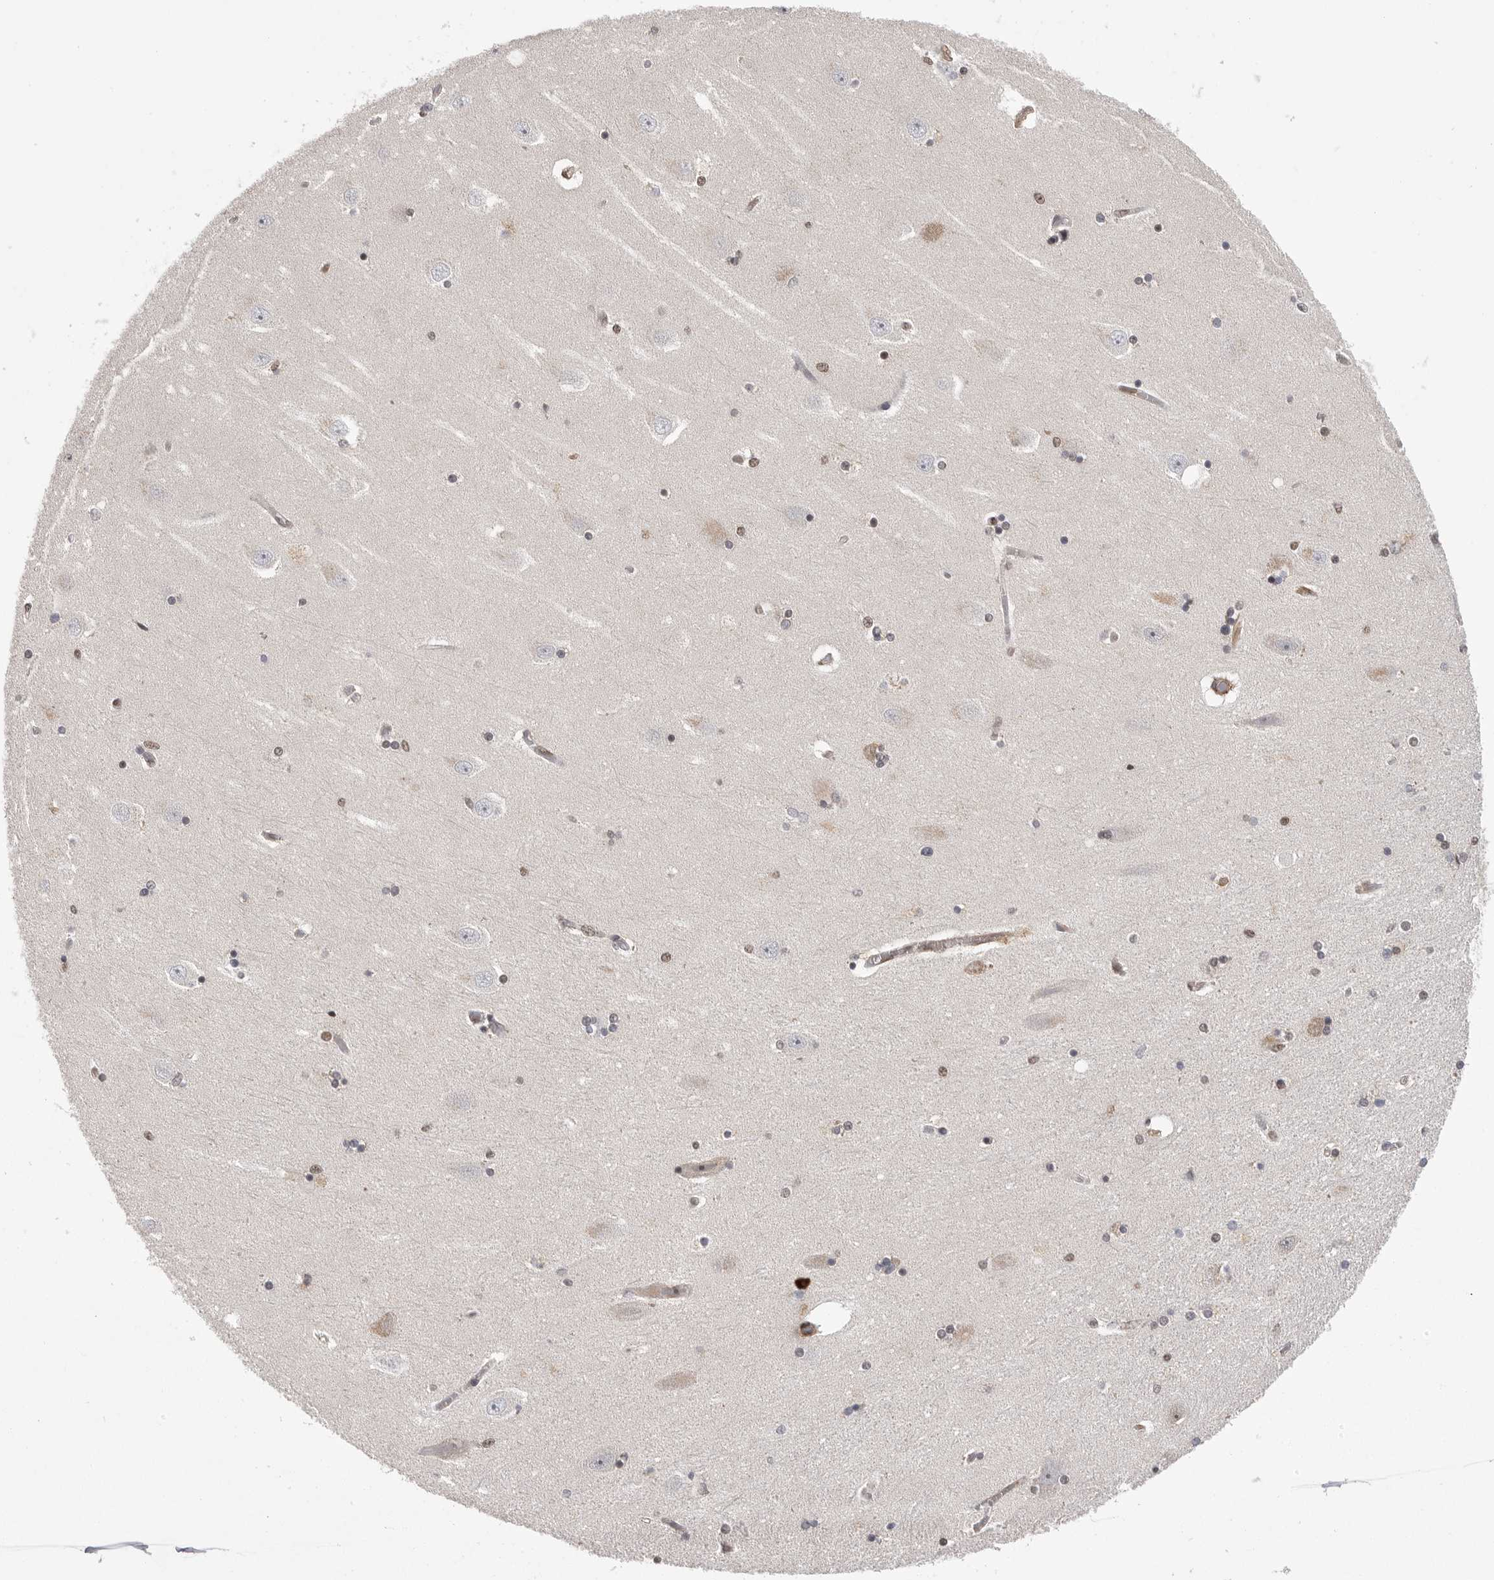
{"staining": {"intensity": "weak", "quantity": "25%-75%", "location": "nuclear"}, "tissue": "hippocampus", "cell_type": "Glial cells", "image_type": "normal", "snomed": [{"axis": "morphology", "description": "Normal tissue, NOS"}, {"axis": "topography", "description": "Hippocampus"}], "caption": "A low amount of weak nuclear positivity is present in approximately 25%-75% of glial cells in normal hippocampus. Using DAB (brown) and hematoxylin (blue) stains, captured at high magnification using brightfield microscopy.", "gene": "NECTIN1", "patient": {"sex": "female", "age": 54}}